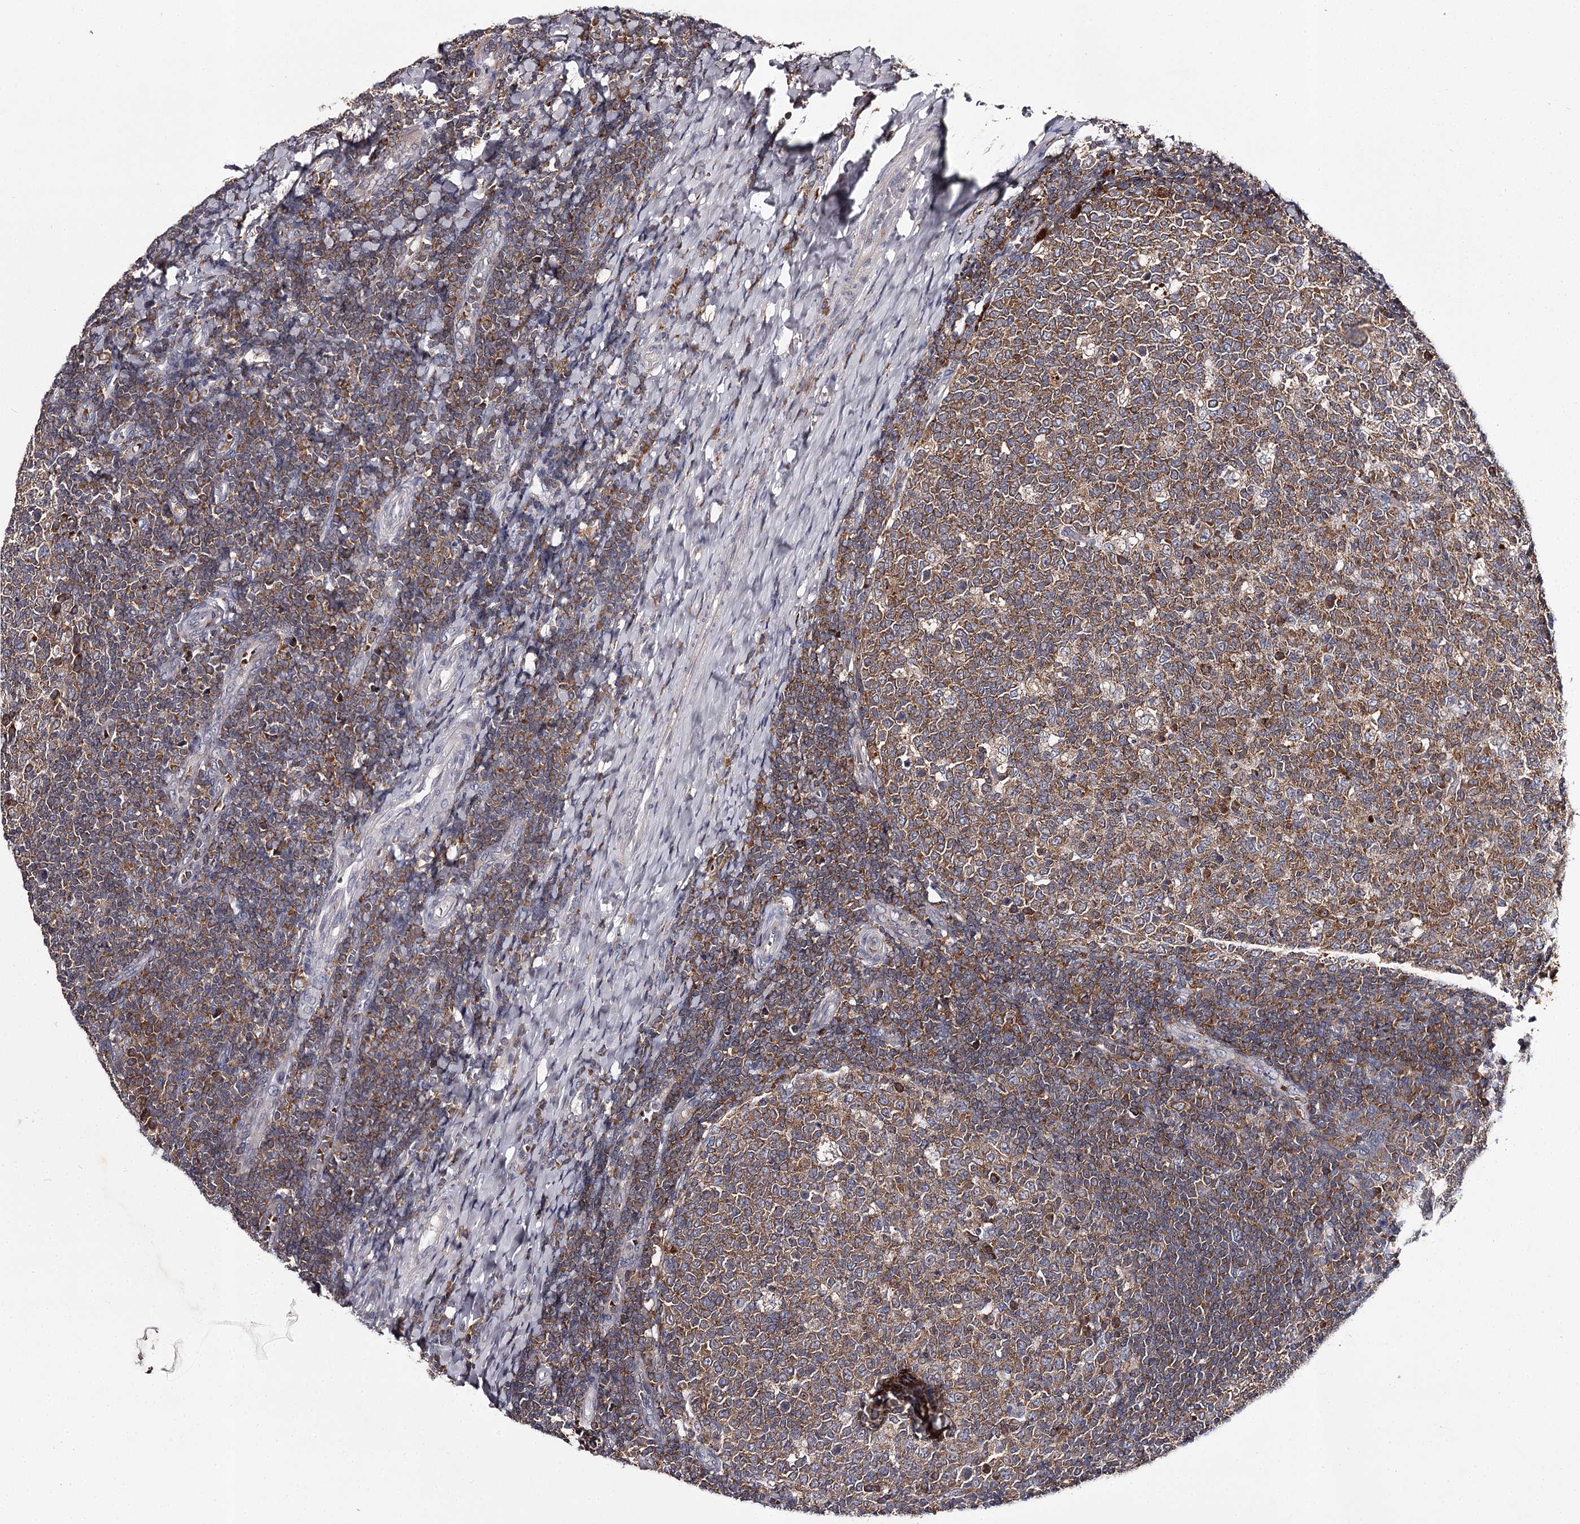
{"staining": {"intensity": "moderate", "quantity": ">75%", "location": "cytoplasmic/membranous"}, "tissue": "tonsil", "cell_type": "Germinal center cells", "image_type": "normal", "snomed": [{"axis": "morphology", "description": "Normal tissue, NOS"}, {"axis": "topography", "description": "Tonsil"}], "caption": "Moderate cytoplasmic/membranous positivity is present in approximately >75% of germinal center cells in normal tonsil. (DAB (3,3'-diaminobenzidine) = brown stain, brightfield microscopy at high magnification).", "gene": "RASSF6", "patient": {"sex": "female", "age": 19}}